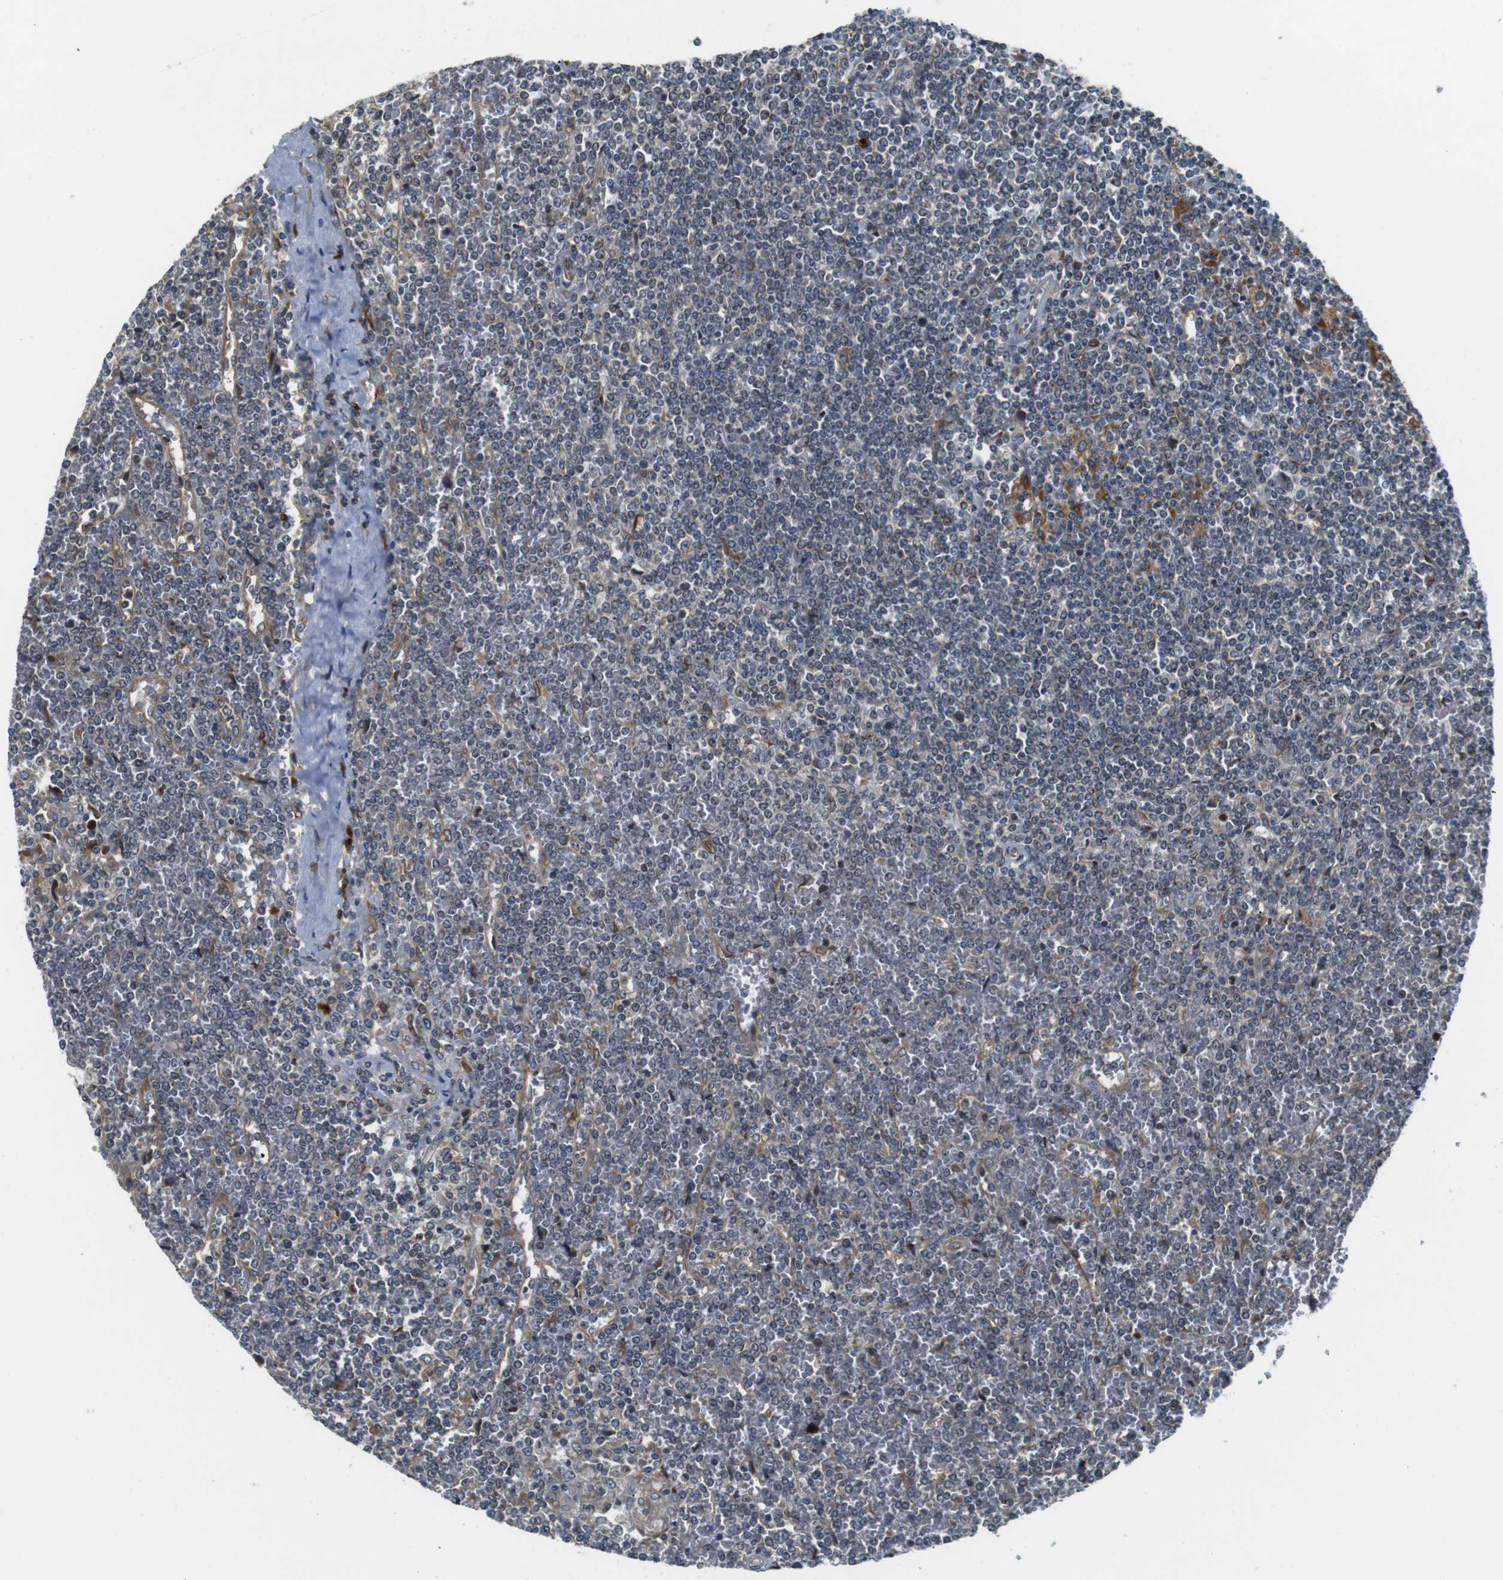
{"staining": {"intensity": "negative", "quantity": "none", "location": "none"}, "tissue": "lymphoma", "cell_type": "Tumor cells", "image_type": "cancer", "snomed": [{"axis": "morphology", "description": "Malignant lymphoma, non-Hodgkin's type, Low grade"}, {"axis": "topography", "description": "Spleen"}], "caption": "Lymphoma was stained to show a protein in brown. There is no significant positivity in tumor cells.", "gene": "TMEM143", "patient": {"sex": "female", "age": 19}}